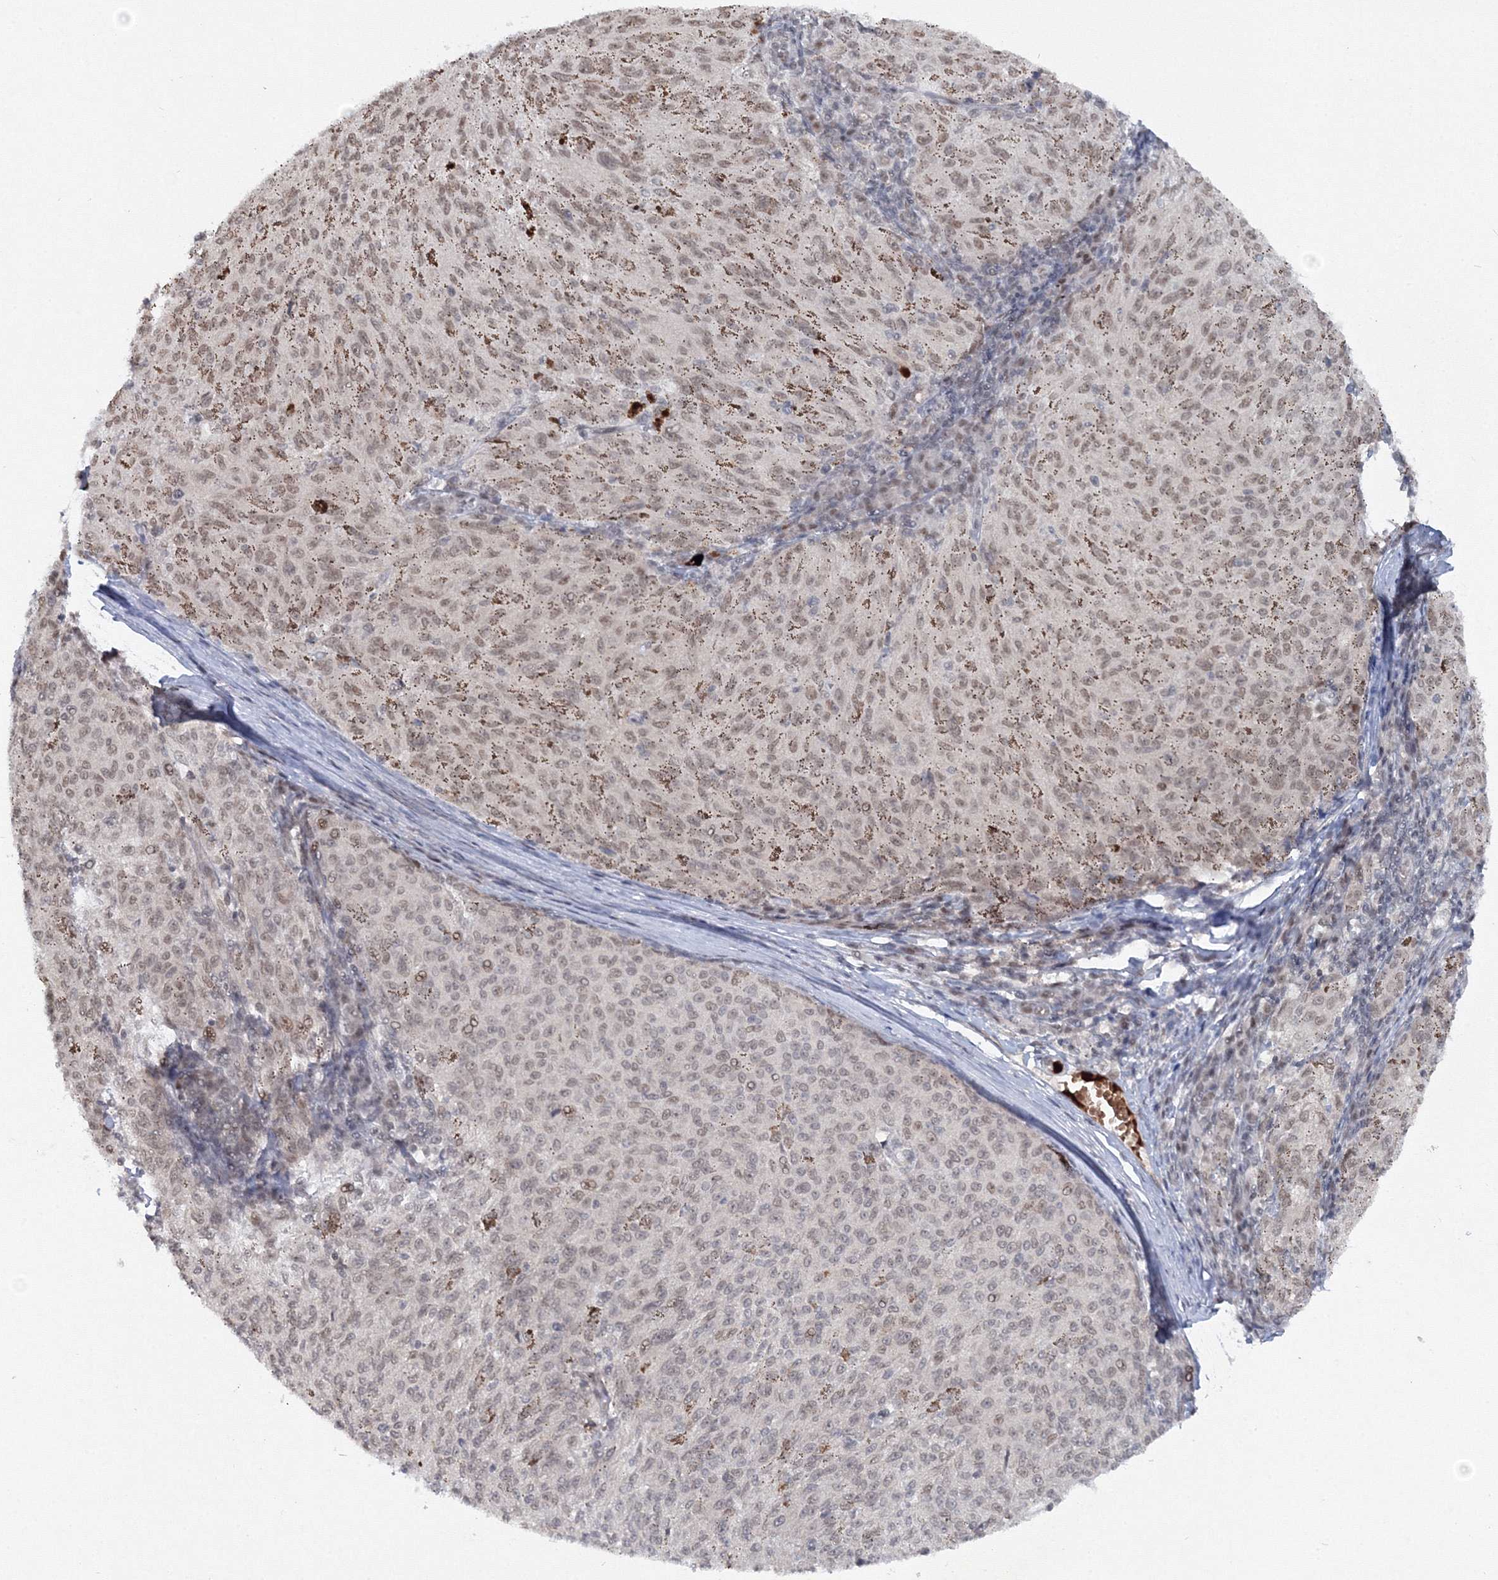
{"staining": {"intensity": "weak", "quantity": "<25%", "location": "cytoplasmic/membranous,nuclear"}, "tissue": "melanoma", "cell_type": "Tumor cells", "image_type": "cancer", "snomed": [{"axis": "morphology", "description": "Malignant melanoma, NOS"}, {"axis": "topography", "description": "Skin"}], "caption": "DAB immunohistochemical staining of melanoma displays no significant positivity in tumor cells.", "gene": "C3orf33", "patient": {"sex": "female", "age": 72}}